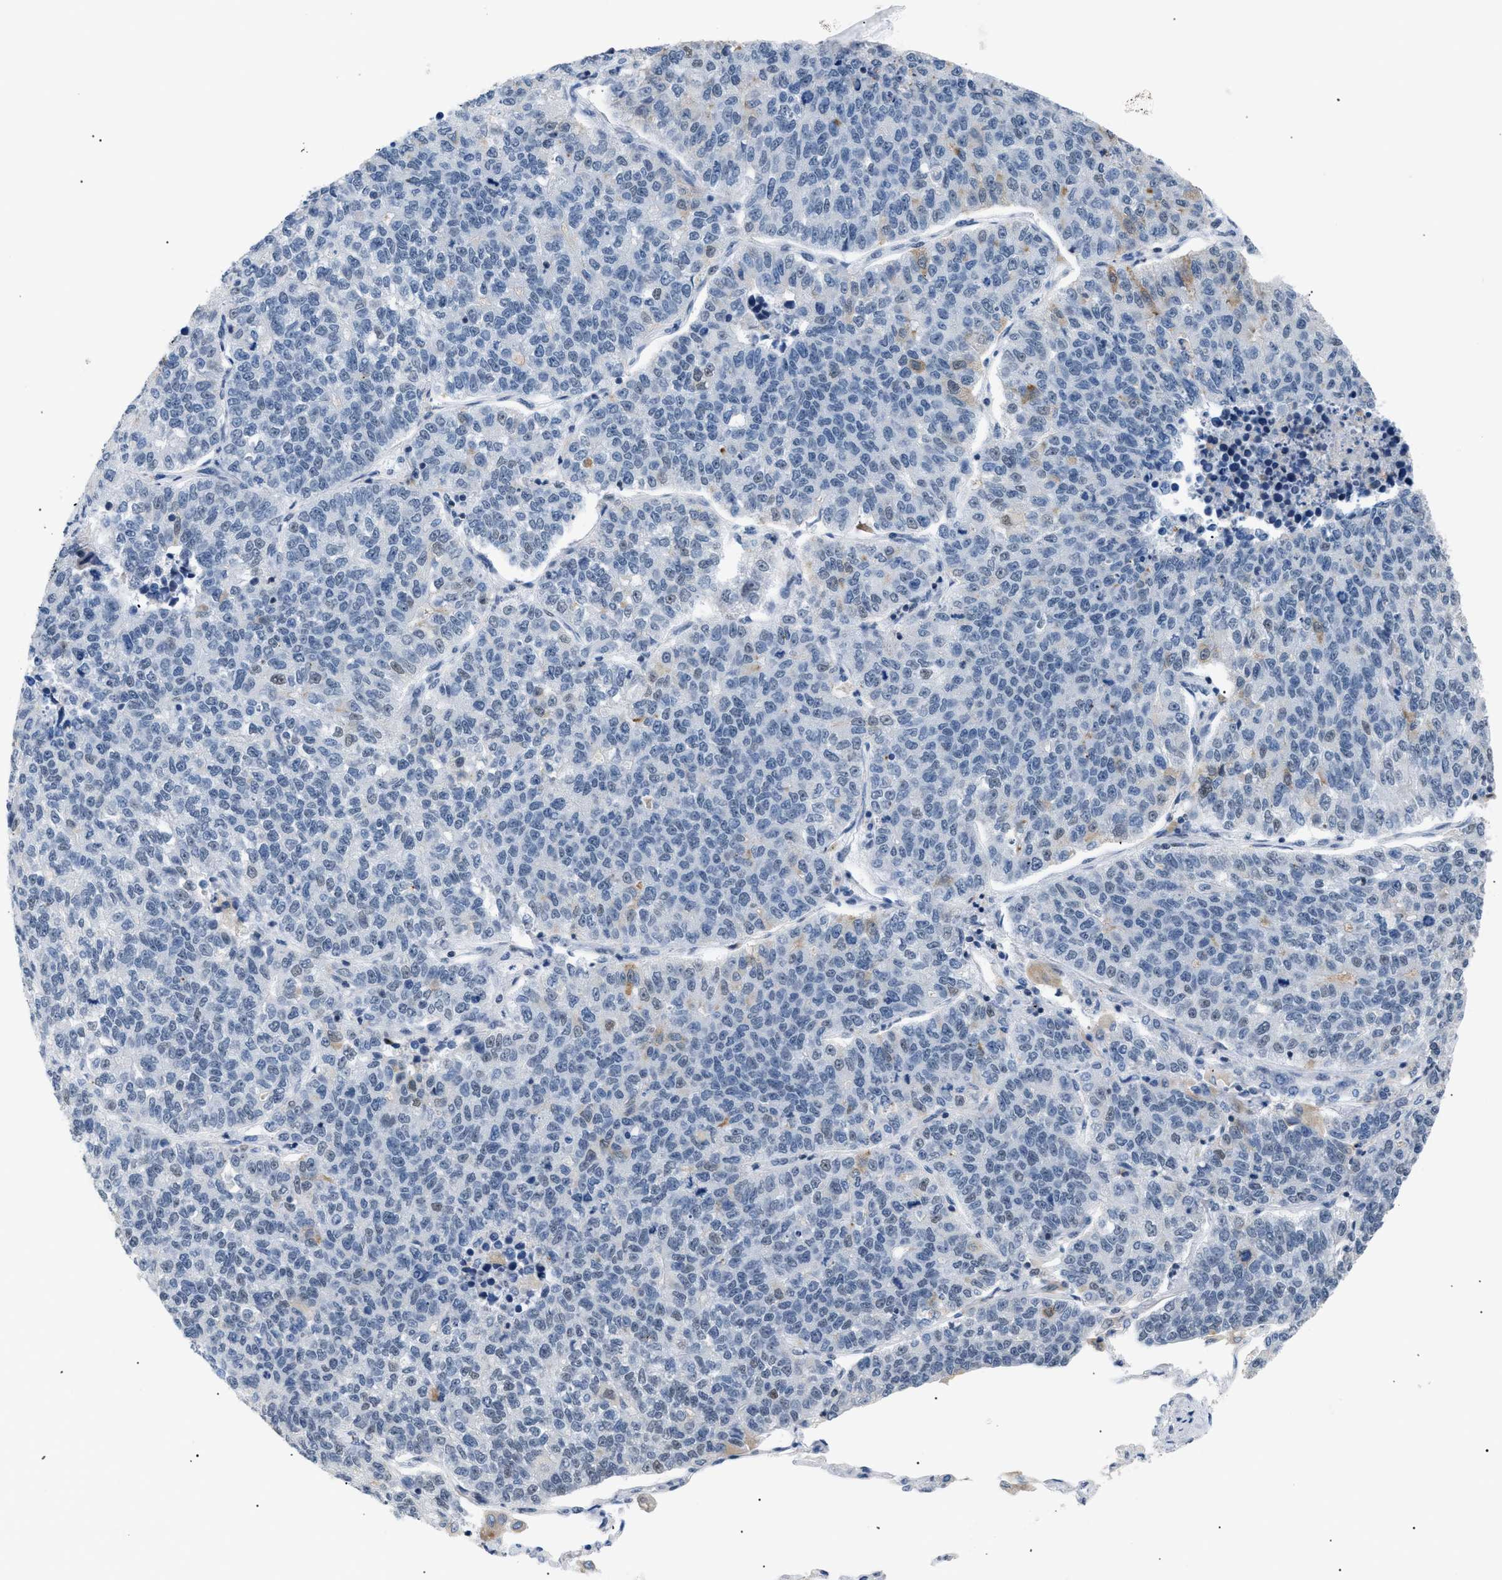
{"staining": {"intensity": "weak", "quantity": "<25%", "location": "nuclear"}, "tissue": "lung cancer", "cell_type": "Tumor cells", "image_type": "cancer", "snomed": [{"axis": "morphology", "description": "Adenocarcinoma, NOS"}, {"axis": "topography", "description": "Lung"}], "caption": "The image reveals no staining of tumor cells in lung cancer (adenocarcinoma). (DAB immunohistochemistry, high magnification).", "gene": "KCNC3", "patient": {"sex": "male", "age": 49}}